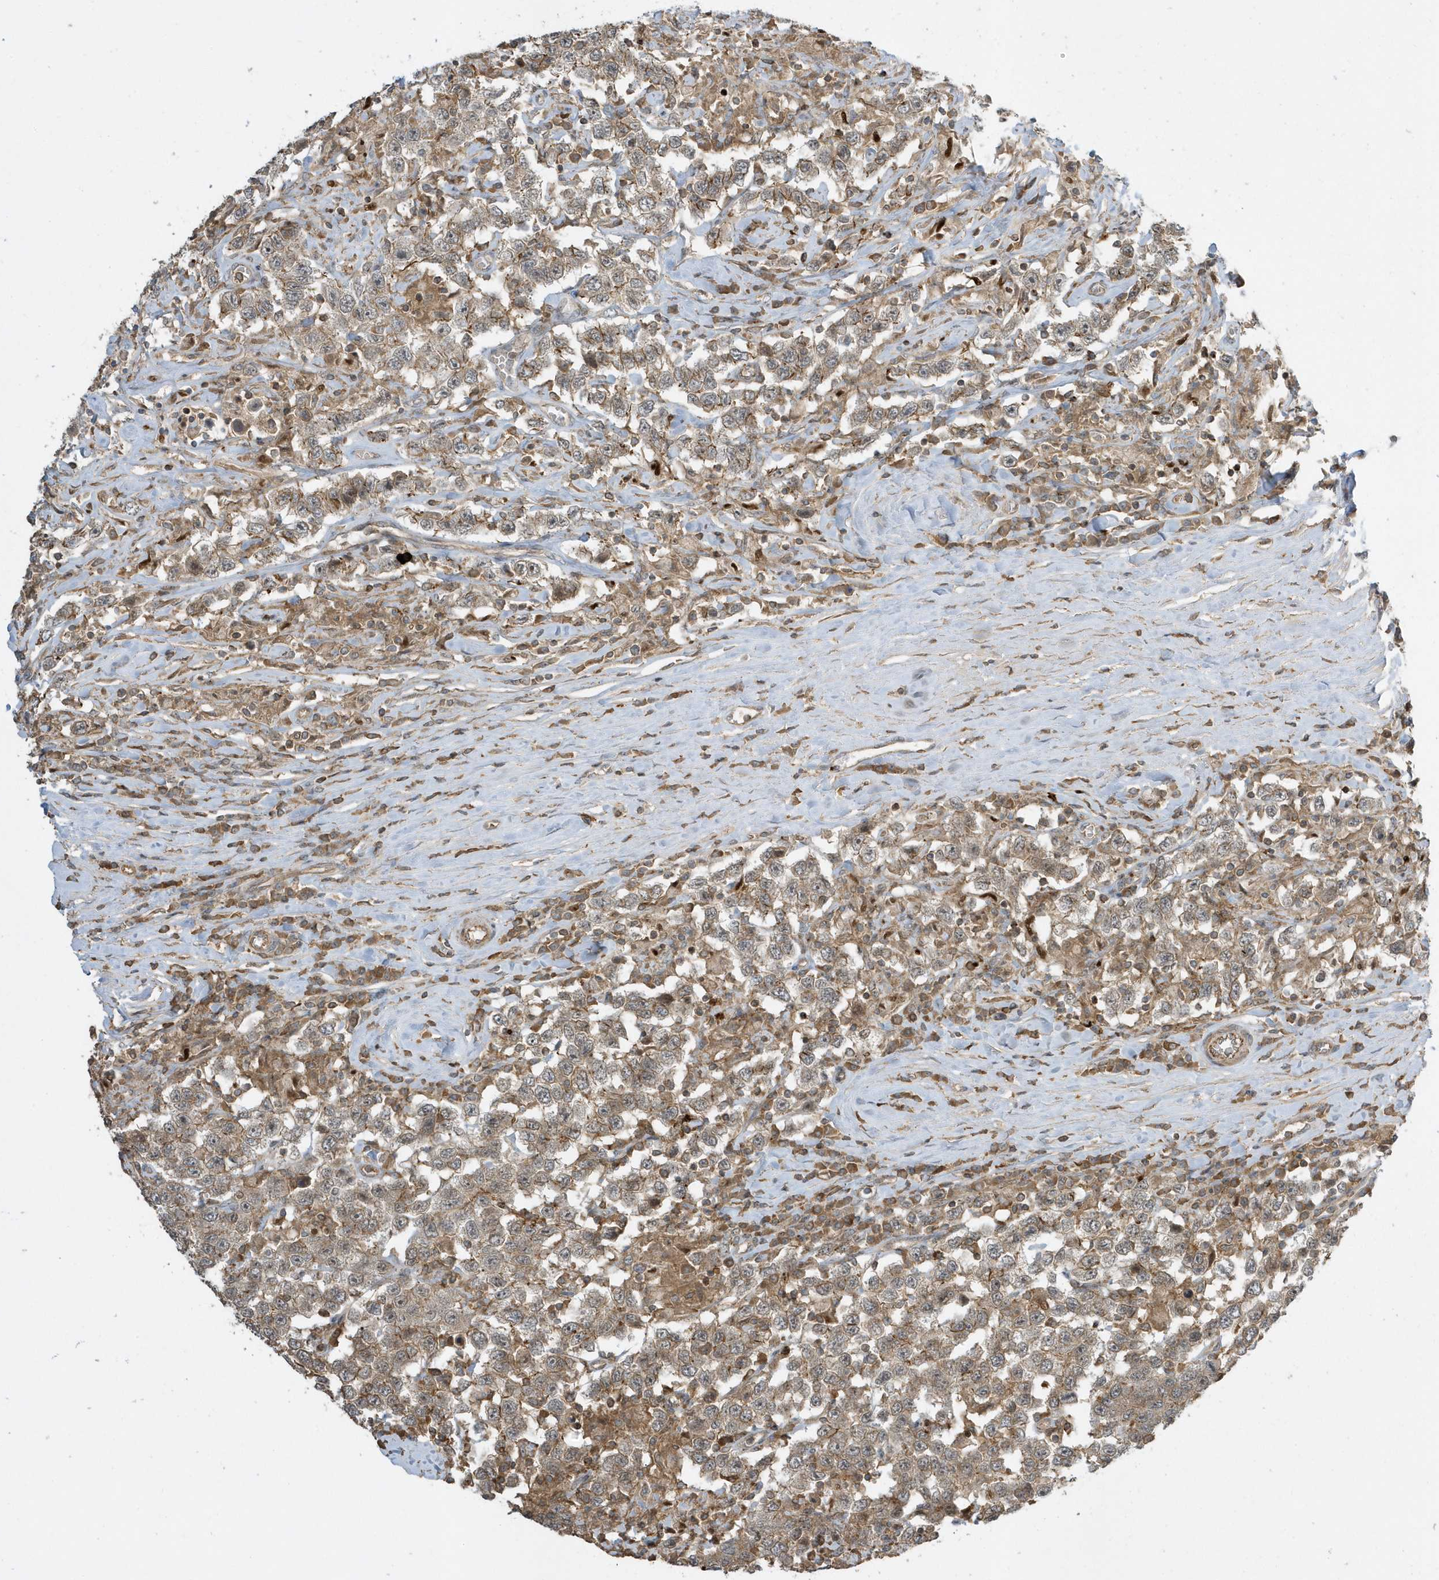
{"staining": {"intensity": "moderate", "quantity": ">75%", "location": "cytoplasmic/membranous"}, "tissue": "testis cancer", "cell_type": "Tumor cells", "image_type": "cancer", "snomed": [{"axis": "morphology", "description": "Seminoma, NOS"}, {"axis": "topography", "description": "Testis"}], "caption": "Brown immunohistochemical staining in testis cancer (seminoma) exhibits moderate cytoplasmic/membranous staining in about >75% of tumor cells.", "gene": "ZBTB8A", "patient": {"sex": "male", "age": 41}}